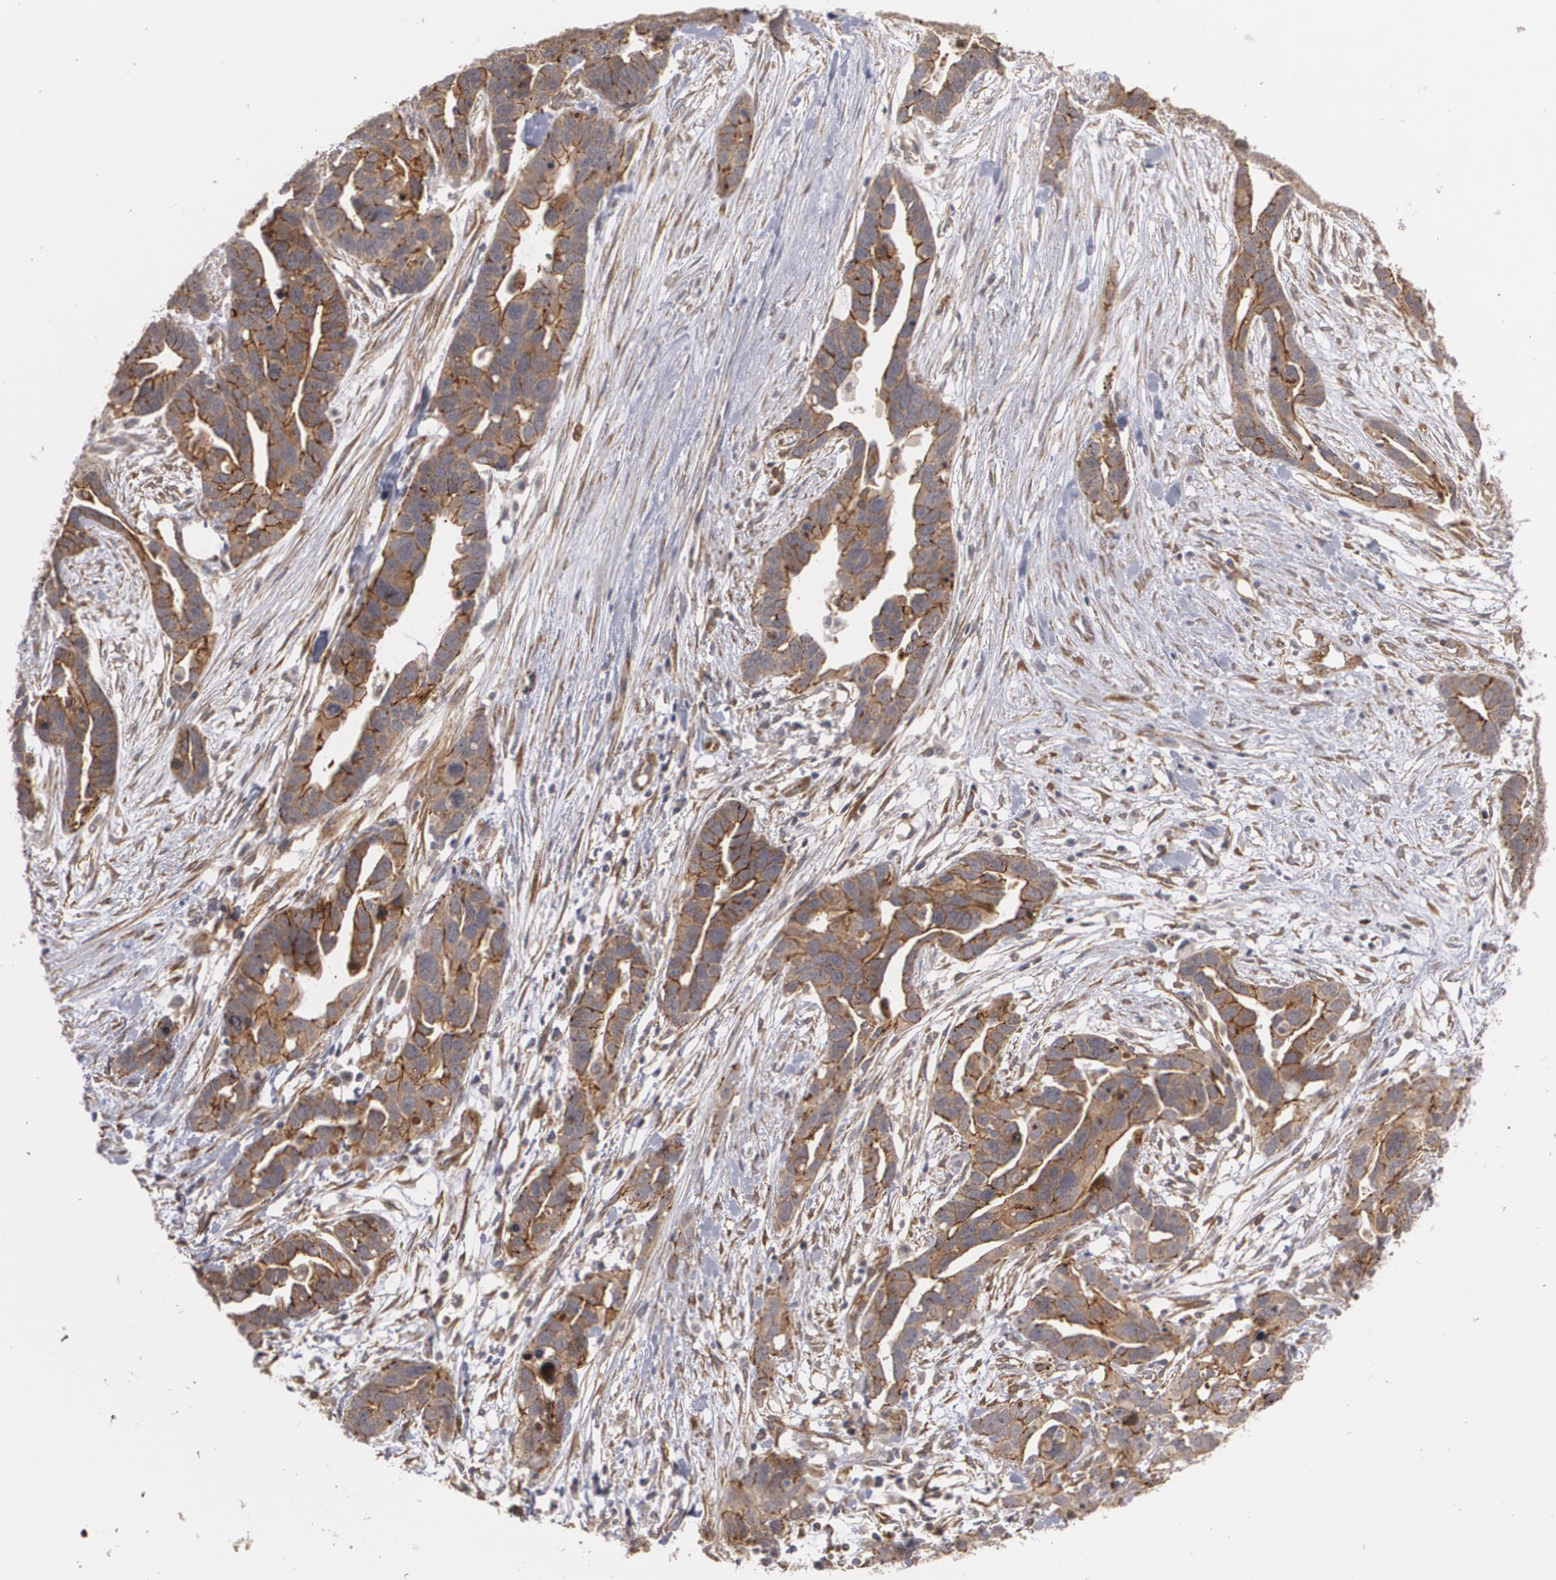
{"staining": {"intensity": "moderate", "quantity": ">75%", "location": "cytoplasmic/membranous"}, "tissue": "ovarian cancer", "cell_type": "Tumor cells", "image_type": "cancer", "snomed": [{"axis": "morphology", "description": "Cystadenocarcinoma, serous, NOS"}, {"axis": "topography", "description": "Ovary"}], "caption": "This is an image of IHC staining of ovarian cancer, which shows moderate staining in the cytoplasmic/membranous of tumor cells.", "gene": "TJP1", "patient": {"sex": "female", "age": 54}}